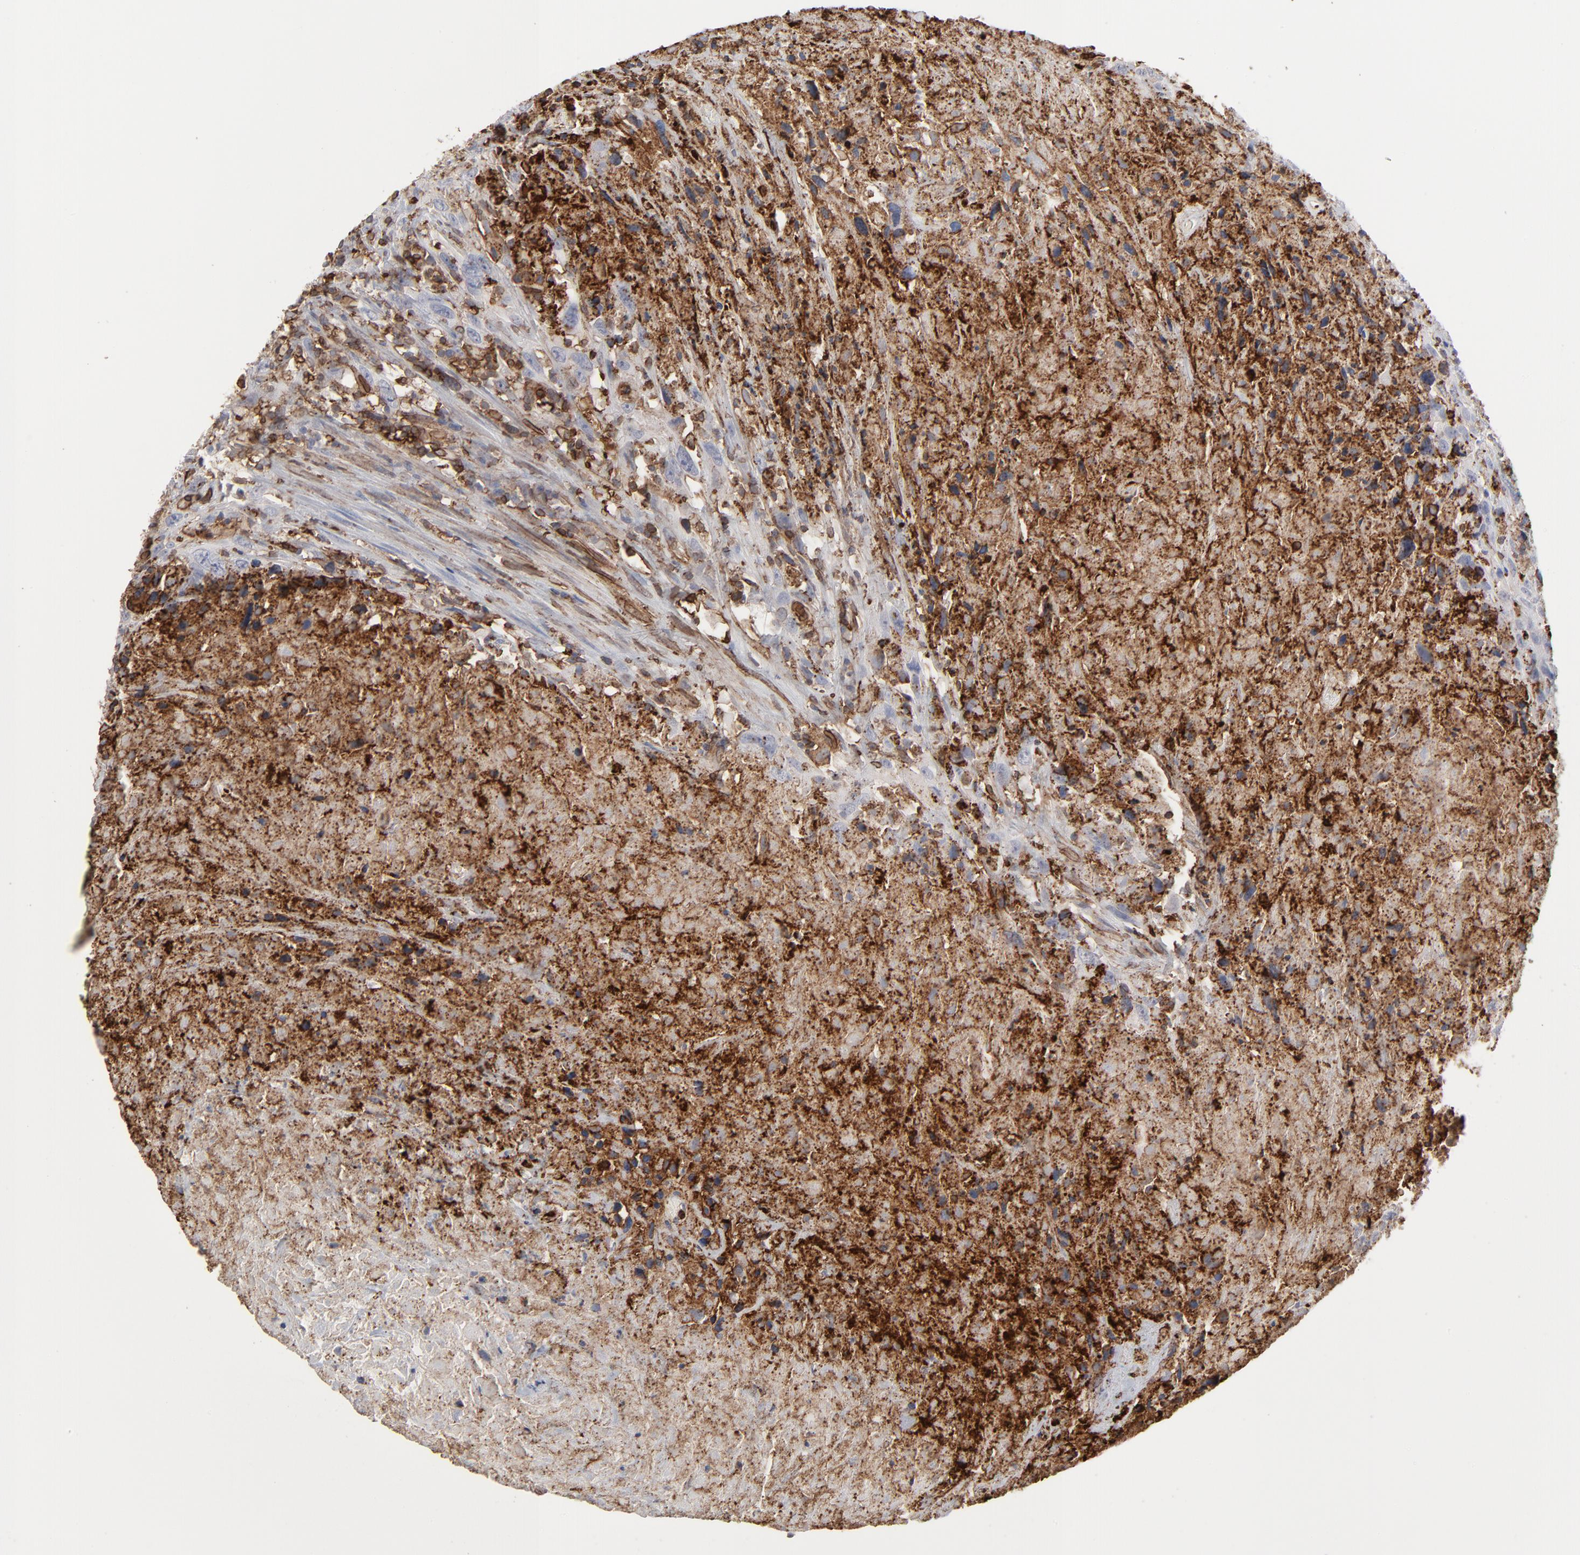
{"staining": {"intensity": "moderate", "quantity": ">75%", "location": "cytoplasmic/membranous"}, "tissue": "urothelial cancer", "cell_type": "Tumor cells", "image_type": "cancer", "snomed": [{"axis": "morphology", "description": "Urothelial carcinoma, High grade"}, {"axis": "topography", "description": "Urinary bladder"}], "caption": "High-power microscopy captured an immunohistochemistry micrograph of urothelial carcinoma (high-grade), revealing moderate cytoplasmic/membranous expression in about >75% of tumor cells.", "gene": "ANXA5", "patient": {"sex": "male", "age": 61}}